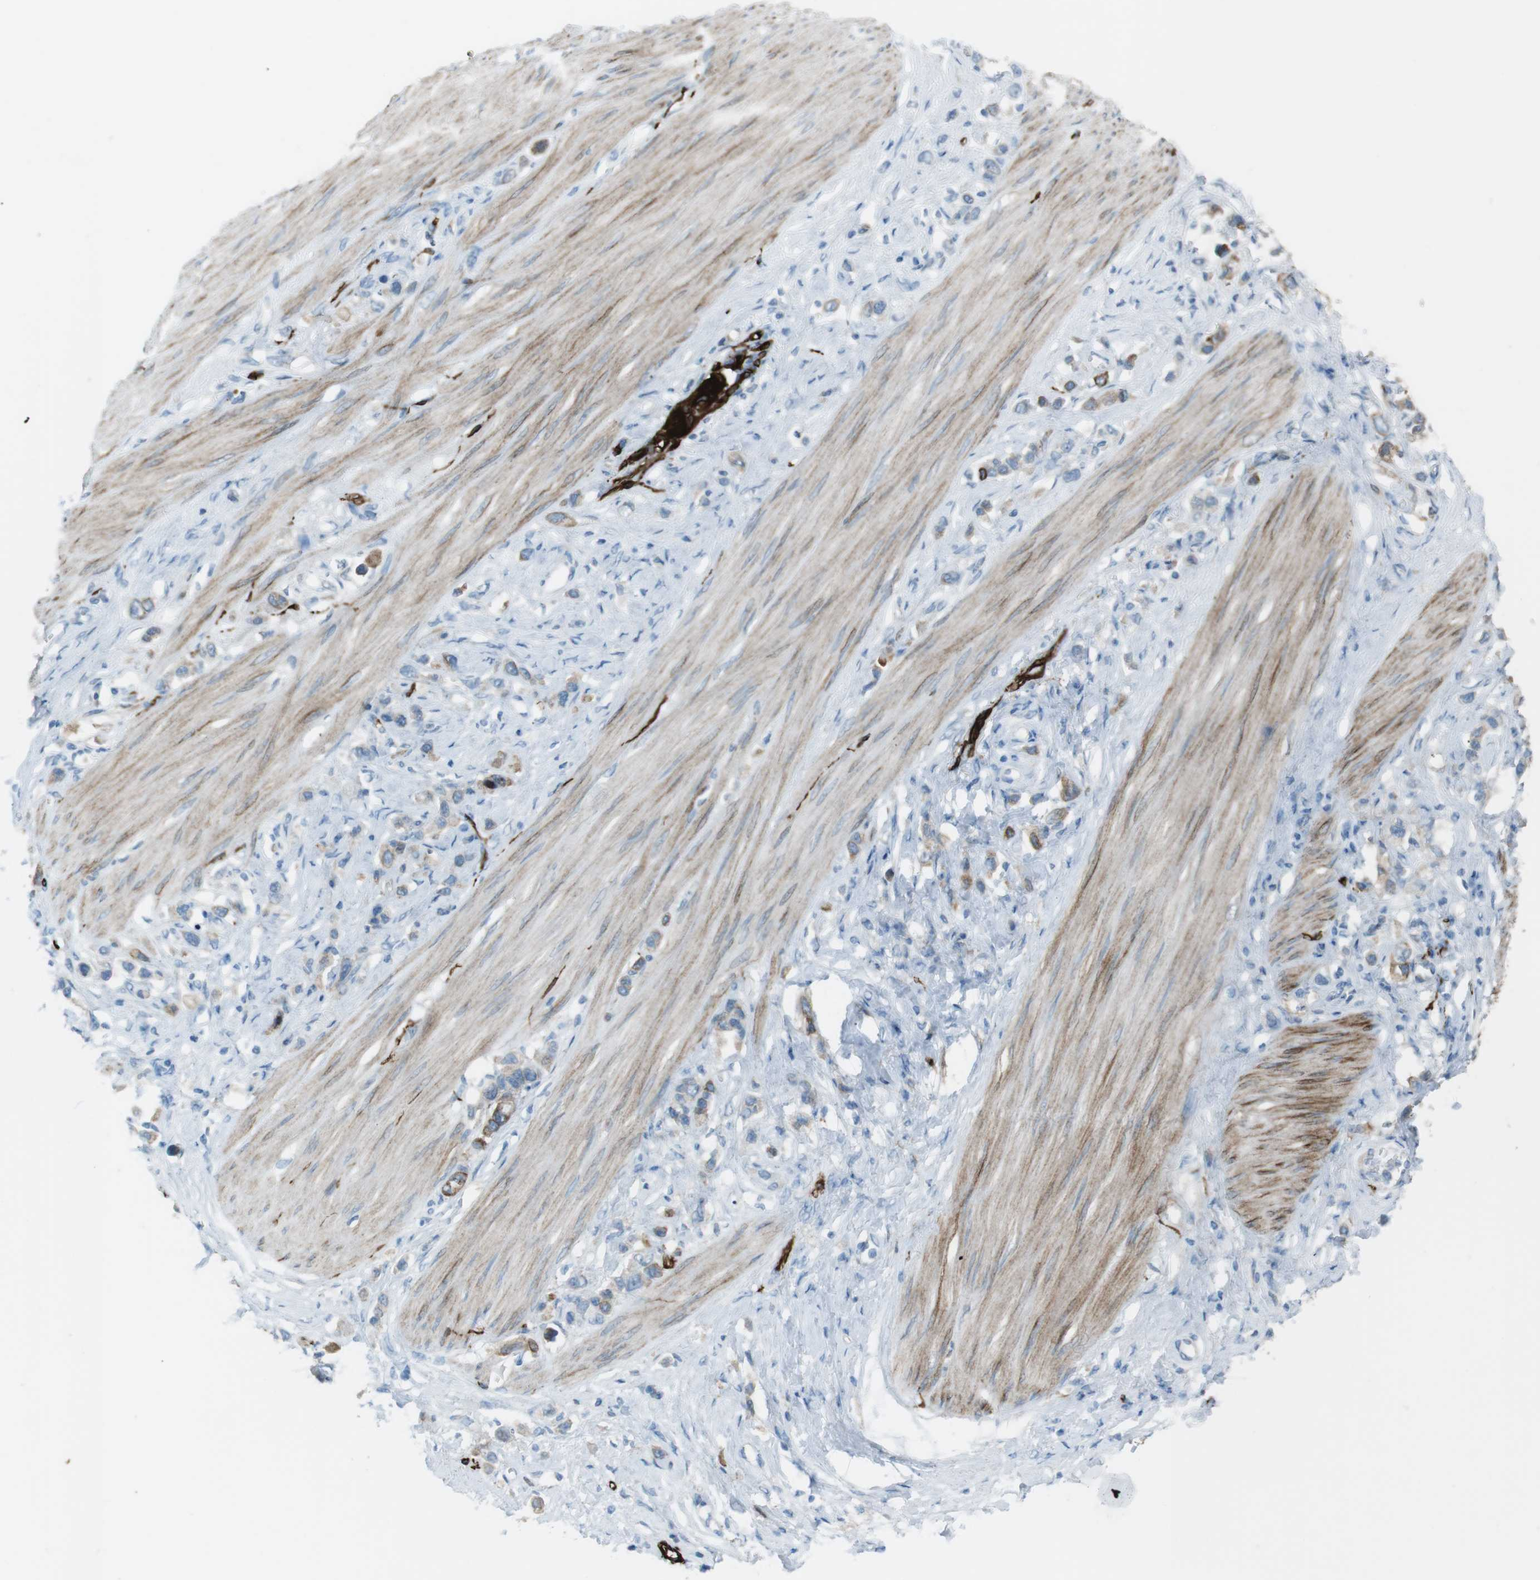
{"staining": {"intensity": "weak", "quantity": ">75%", "location": "cytoplasmic/membranous"}, "tissue": "stomach cancer", "cell_type": "Tumor cells", "image_type": "cancer", "snomed": [{"axis": "morphology", "description": "Adenocarcinoma, NOS"}, {"axis": "topography", "description": "Stomach"}], "caption": "IHC photomicrograph of neoplastic tissue: human stomach cancer stained using IHC reveals low levels of weak protein expression localized specifically in the cytoplasmic/membranous of tumor cells, appearing as a cytoplasmic/membranous brown color.", "gene": "TUBB2A", "patient": {"sex": "female", "age": 65}}